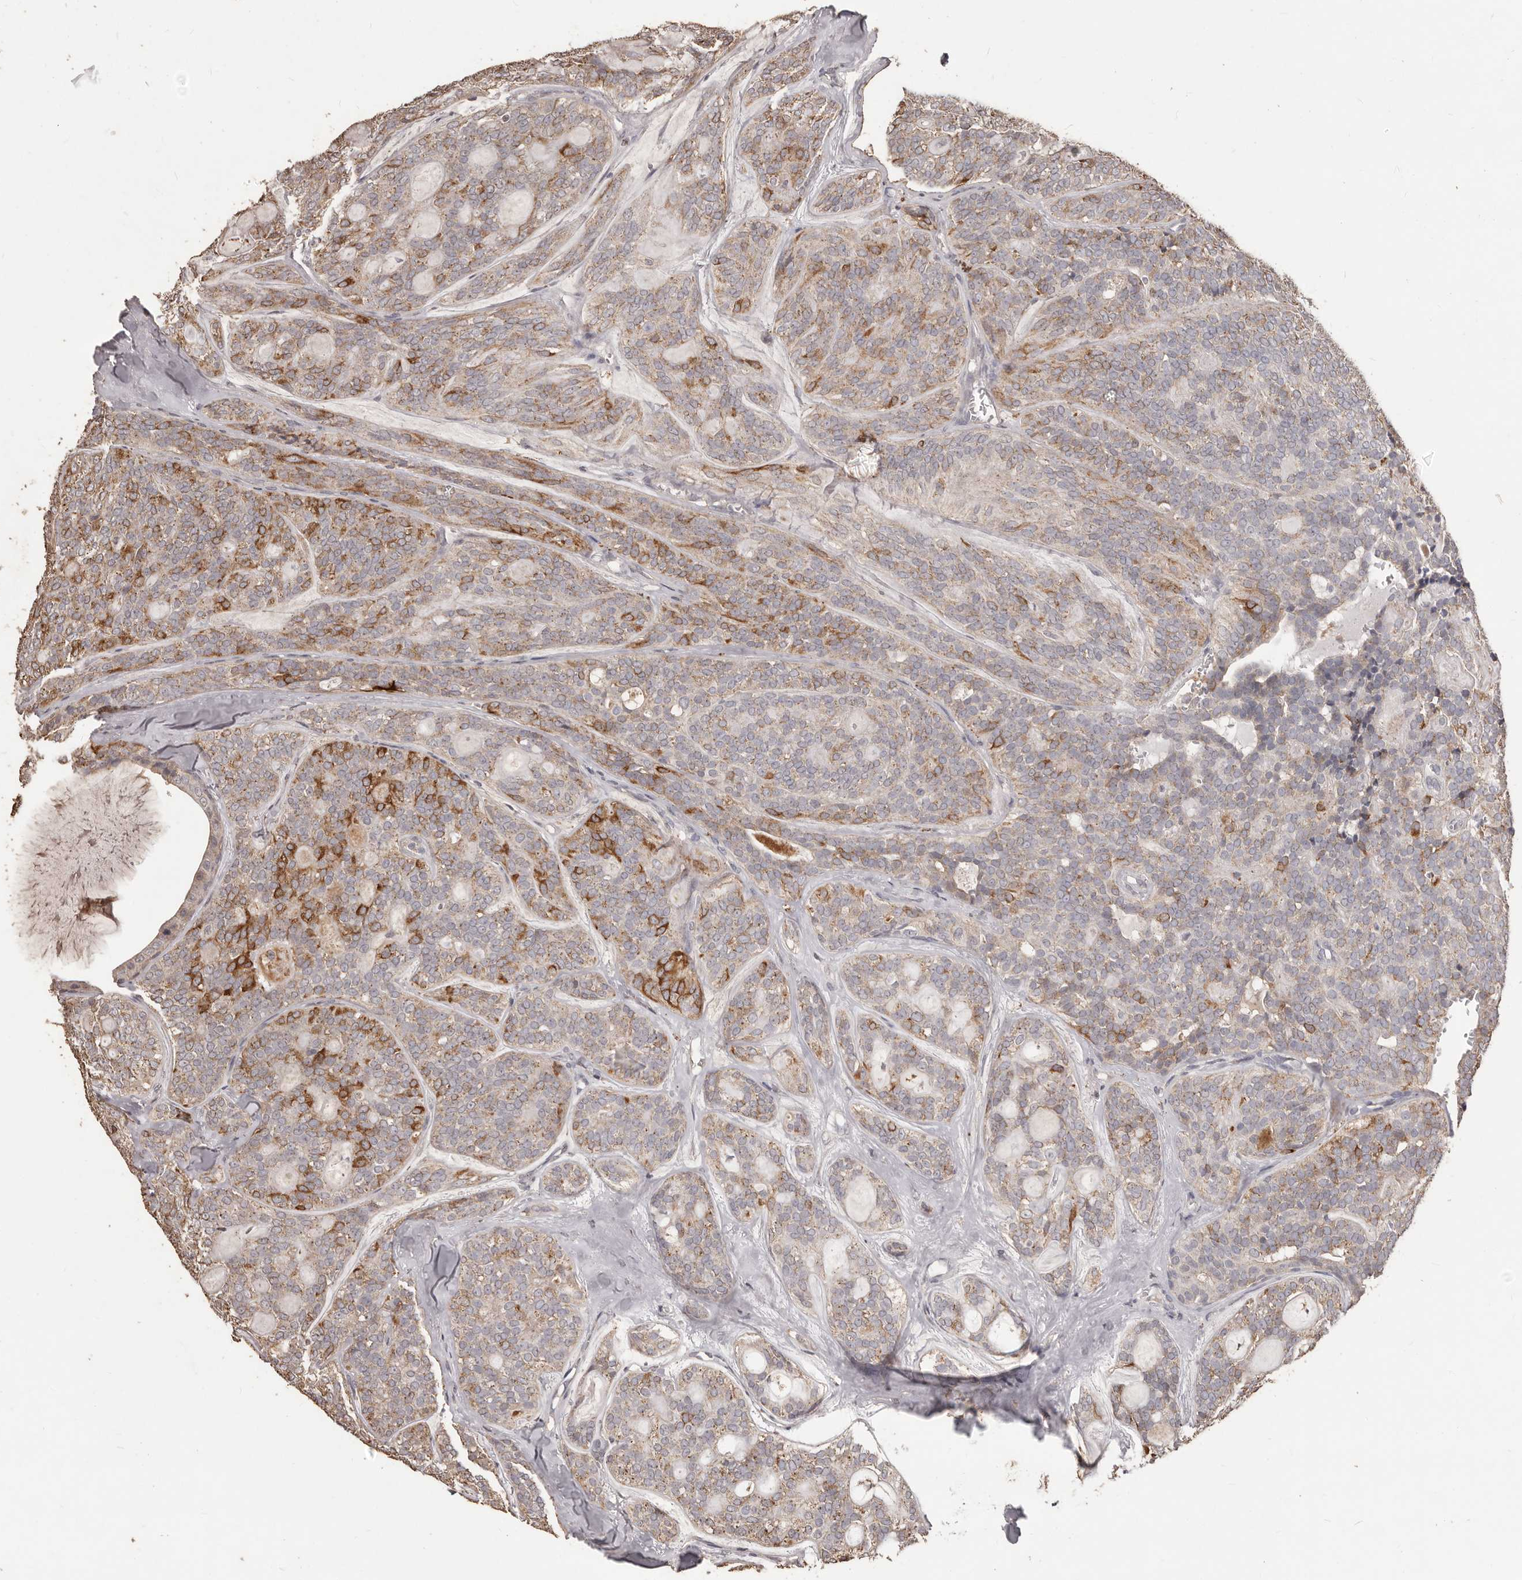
{"staining": {"intensity": "moderate", "quantity": ">75%", "location": "cytoplasmic/membranous"}, "tissue": "head and neck cancer", "cell_type": "Tumor cells", "image_type": "cancer", "snomed": [{"axis": "morphology", "description": "Adenocarcinoma, NOS"}, {"axis": "topography", "description": "Head-Neck"}], "caption": "Adenocarcinoma (head and neck) stained with immunohistochemistry demonstrates moderate cytoplasmic/membranous expression in approximately >75% of tumor cells. Using DAB (3,3'-diaminobenzidine) (brown) and hematoxylin (blue) stains, captured at high magnification using brightfield microscopy.", "gene": "PRSS27", "patient": {"sex": "male", "age": 66}}